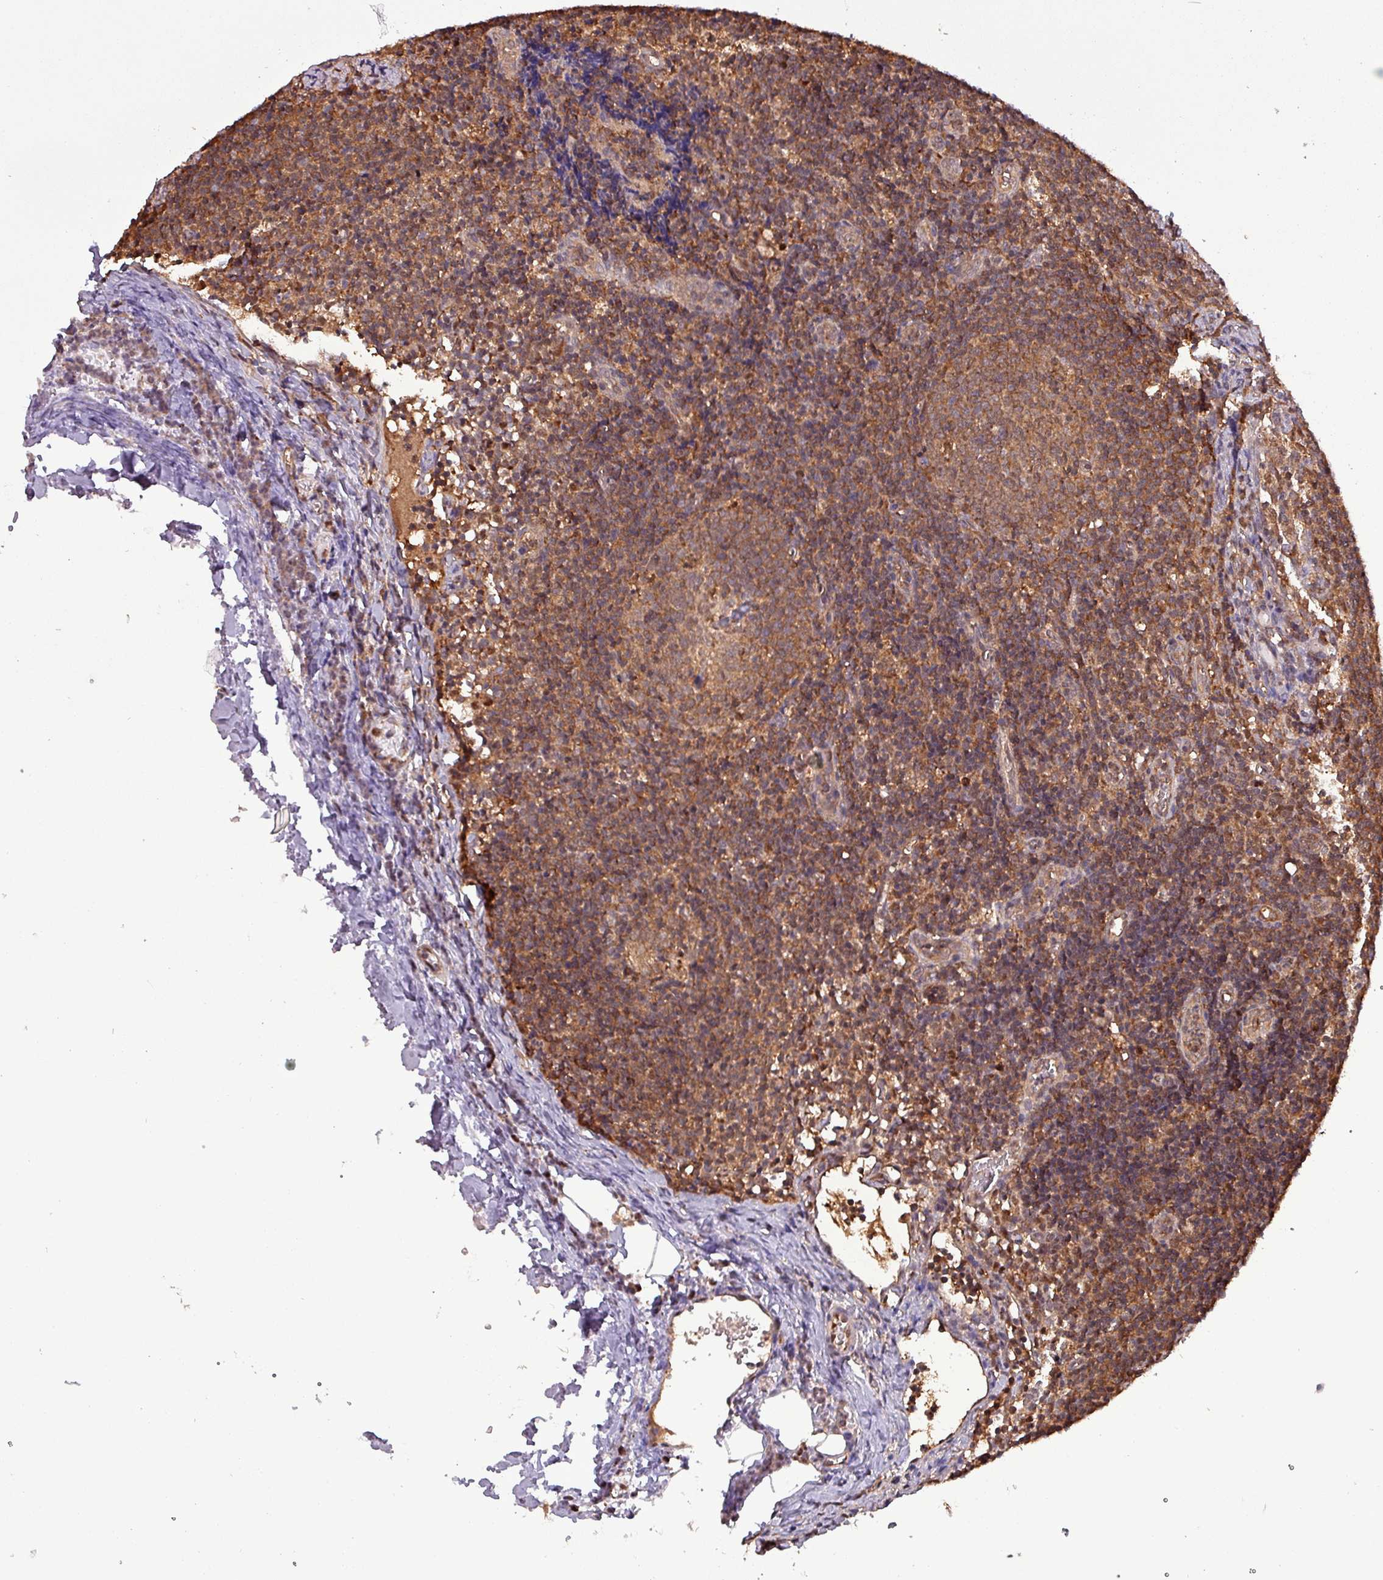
{"staining": {"intensity": "moderate", "quantity": ">75%", "location": "cytoplasmic/membranous"}, "tissue": "lymph node", "cell_type": "Germinal center cells", "image_type": "normal", "snomed": [{"axis": "morphology", "description": "Normal tissue, NOS"}, {"axis": "topography", "description": "Lymph node"}], "caption": "Immunohistochemical staining of benign human lymph node exhibits moderate cytoplasmic/membranous protein positivity in approximately >75% of germinal center cells.", "gene": "PSMB8", "patient": {"sex": "female", "age": 37}}